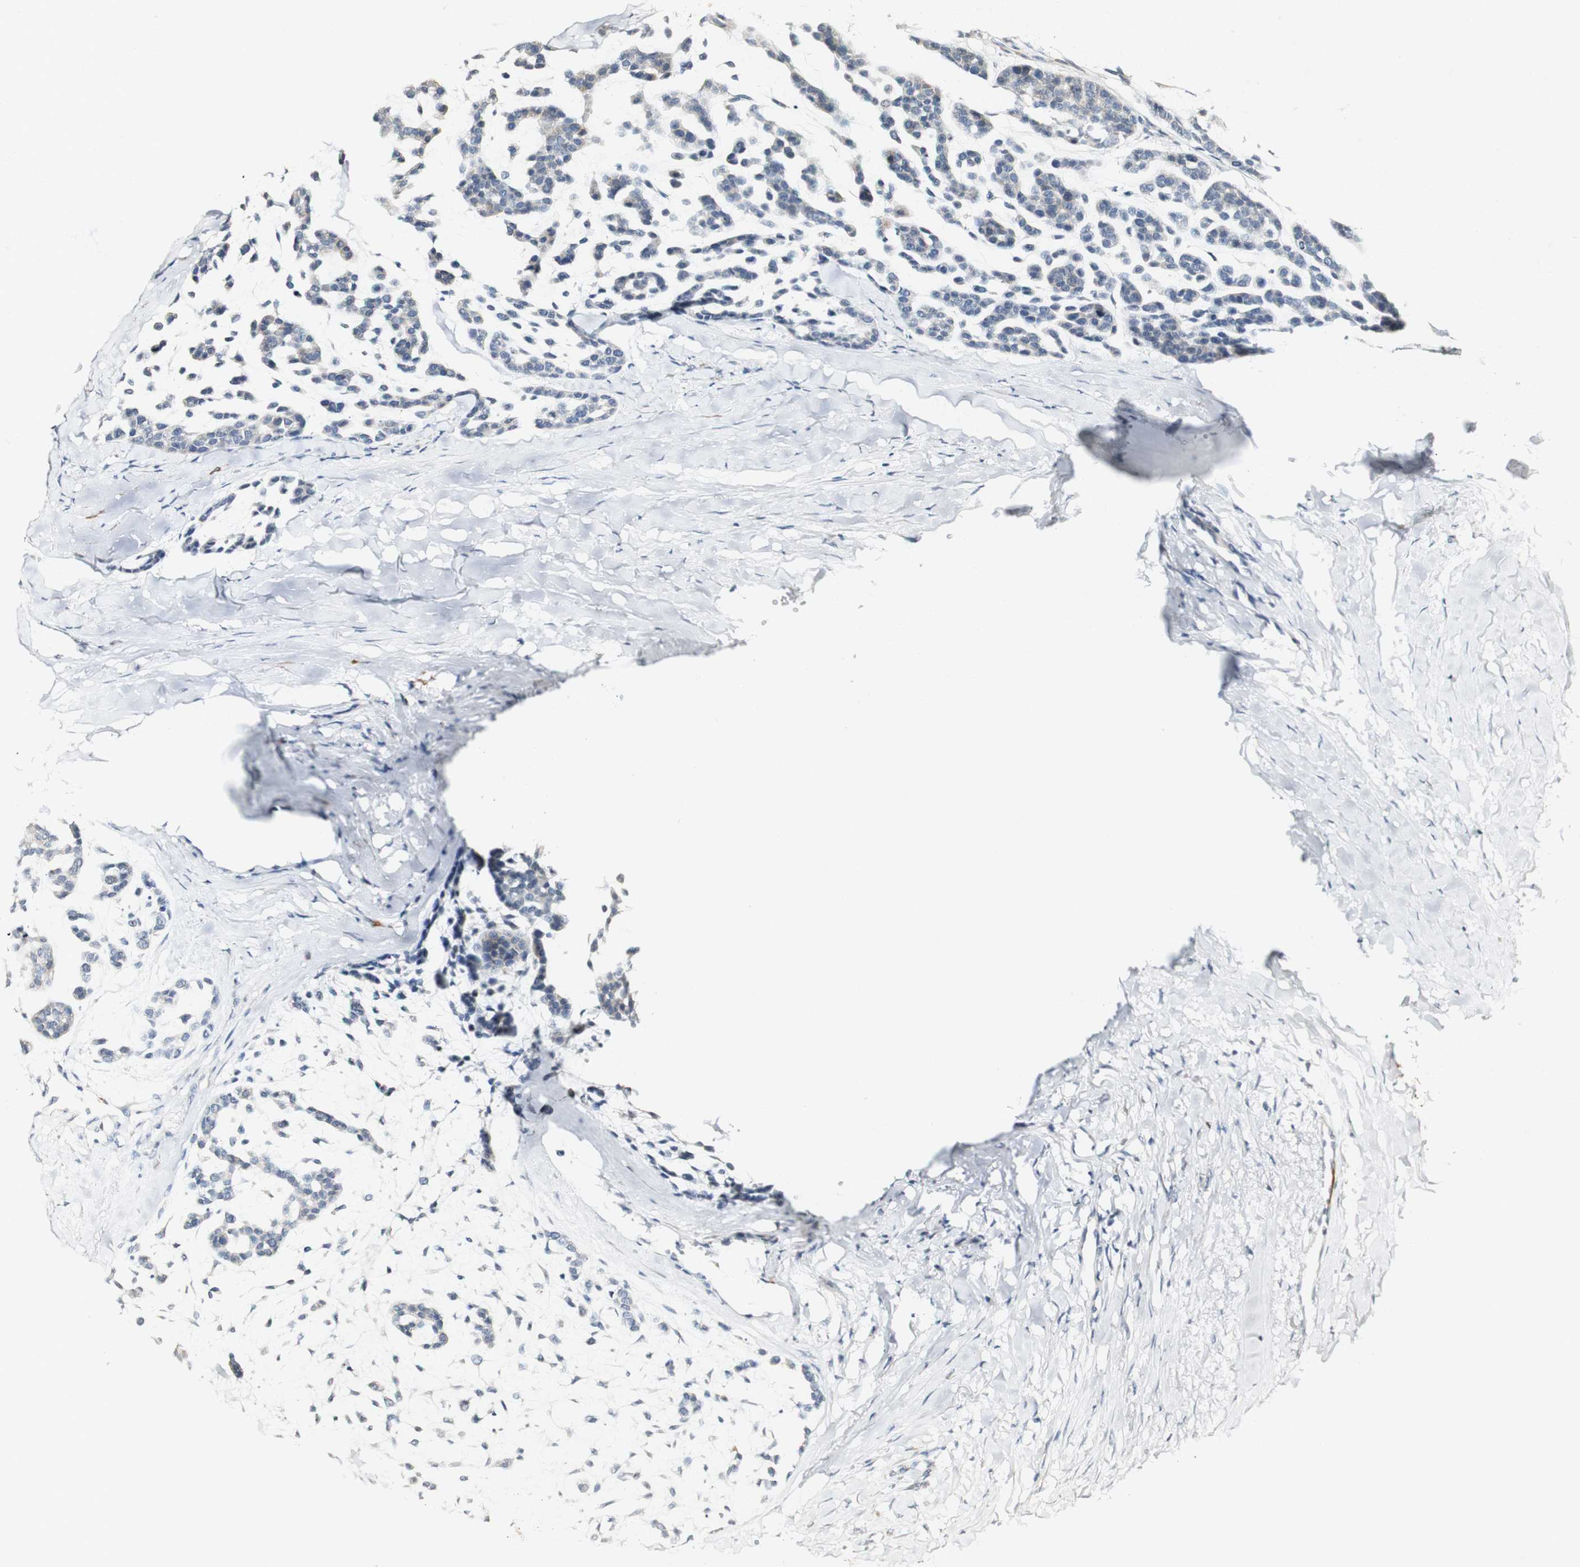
{"staining": {"intensity": "negative", "quantity": "none", "location": "none"}, "tissue": "head and neck cancer", "cell_type": "Tumor cells", "image_type": "cancer", "snomed": [{"axis": "morphology", "description": "Adenocarcinoma, NOS"}, {"axis": "morphology", "description": "Adenoma, NOS"}, {"axis": "topography", "description": "Head-Neck"}], "caption": "DAB (3,3'-diaminobenzidine) immunohistochemical staining of head and neck cancer (adenoma) exhibits no significant positivity in tumor cells.", "gene": "FMO3", "patient": {"sex": "female", "age": 55}}